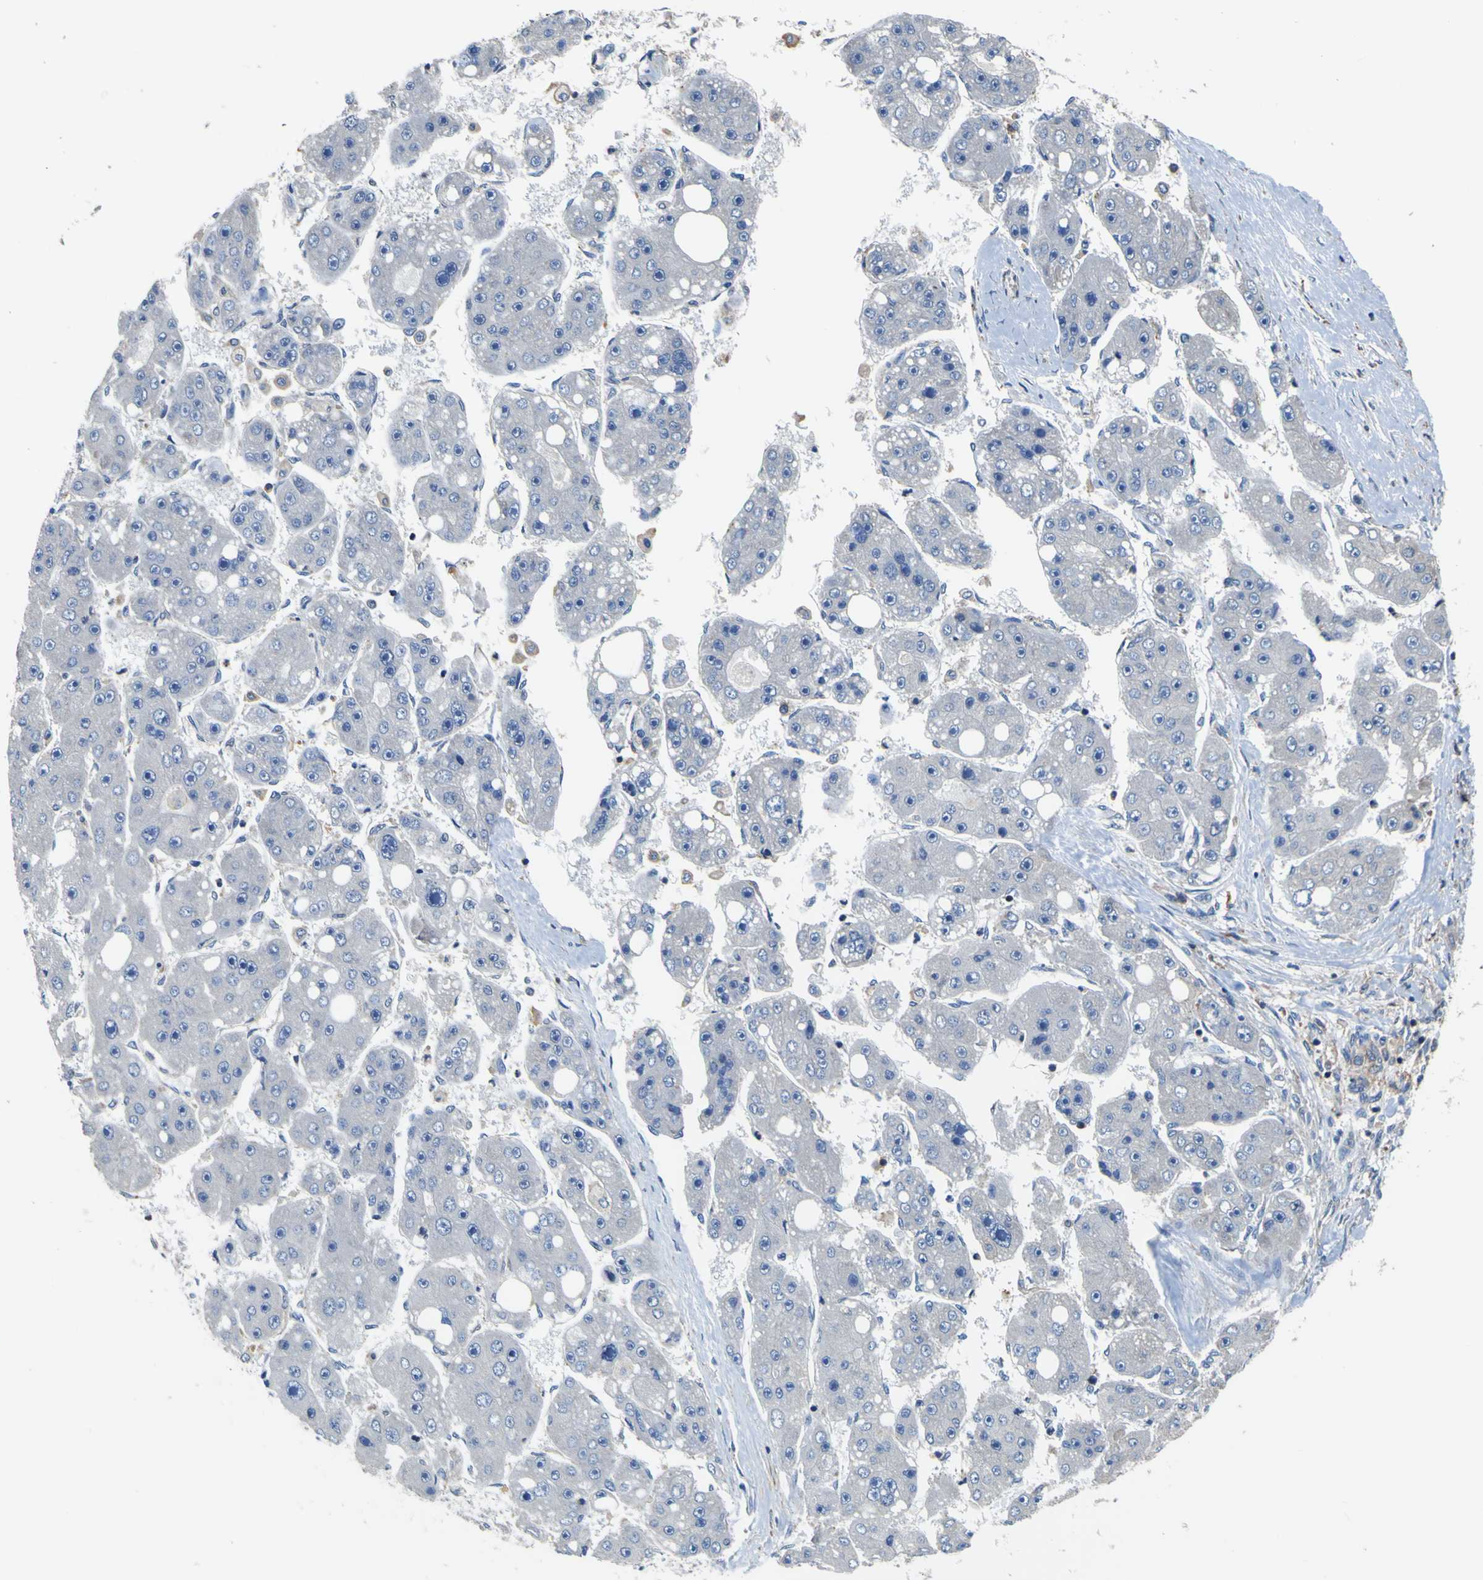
{"staining": {"intensity": "negative", "quantity": "none", "location": "none"}, "tissue": "liver cancer", "cell_type": "Tumor cells", "image_type": "cancer", "snomed": [{"axis": "morphology", "description": "Carcinoma, Hepatocellular, NOS"}, {"axis": "topography", "description": "Liver"}], "caption": "Immunohistochemistry (IHC) image of liver hepatocellular carcinoma stained for a protein (brown), which shows no expression in tumor cells. (DAB immunohistochemistry (IHC), high magnification).", "gene": "CNR2", "patient": {"sex": "female", "age": 61}}